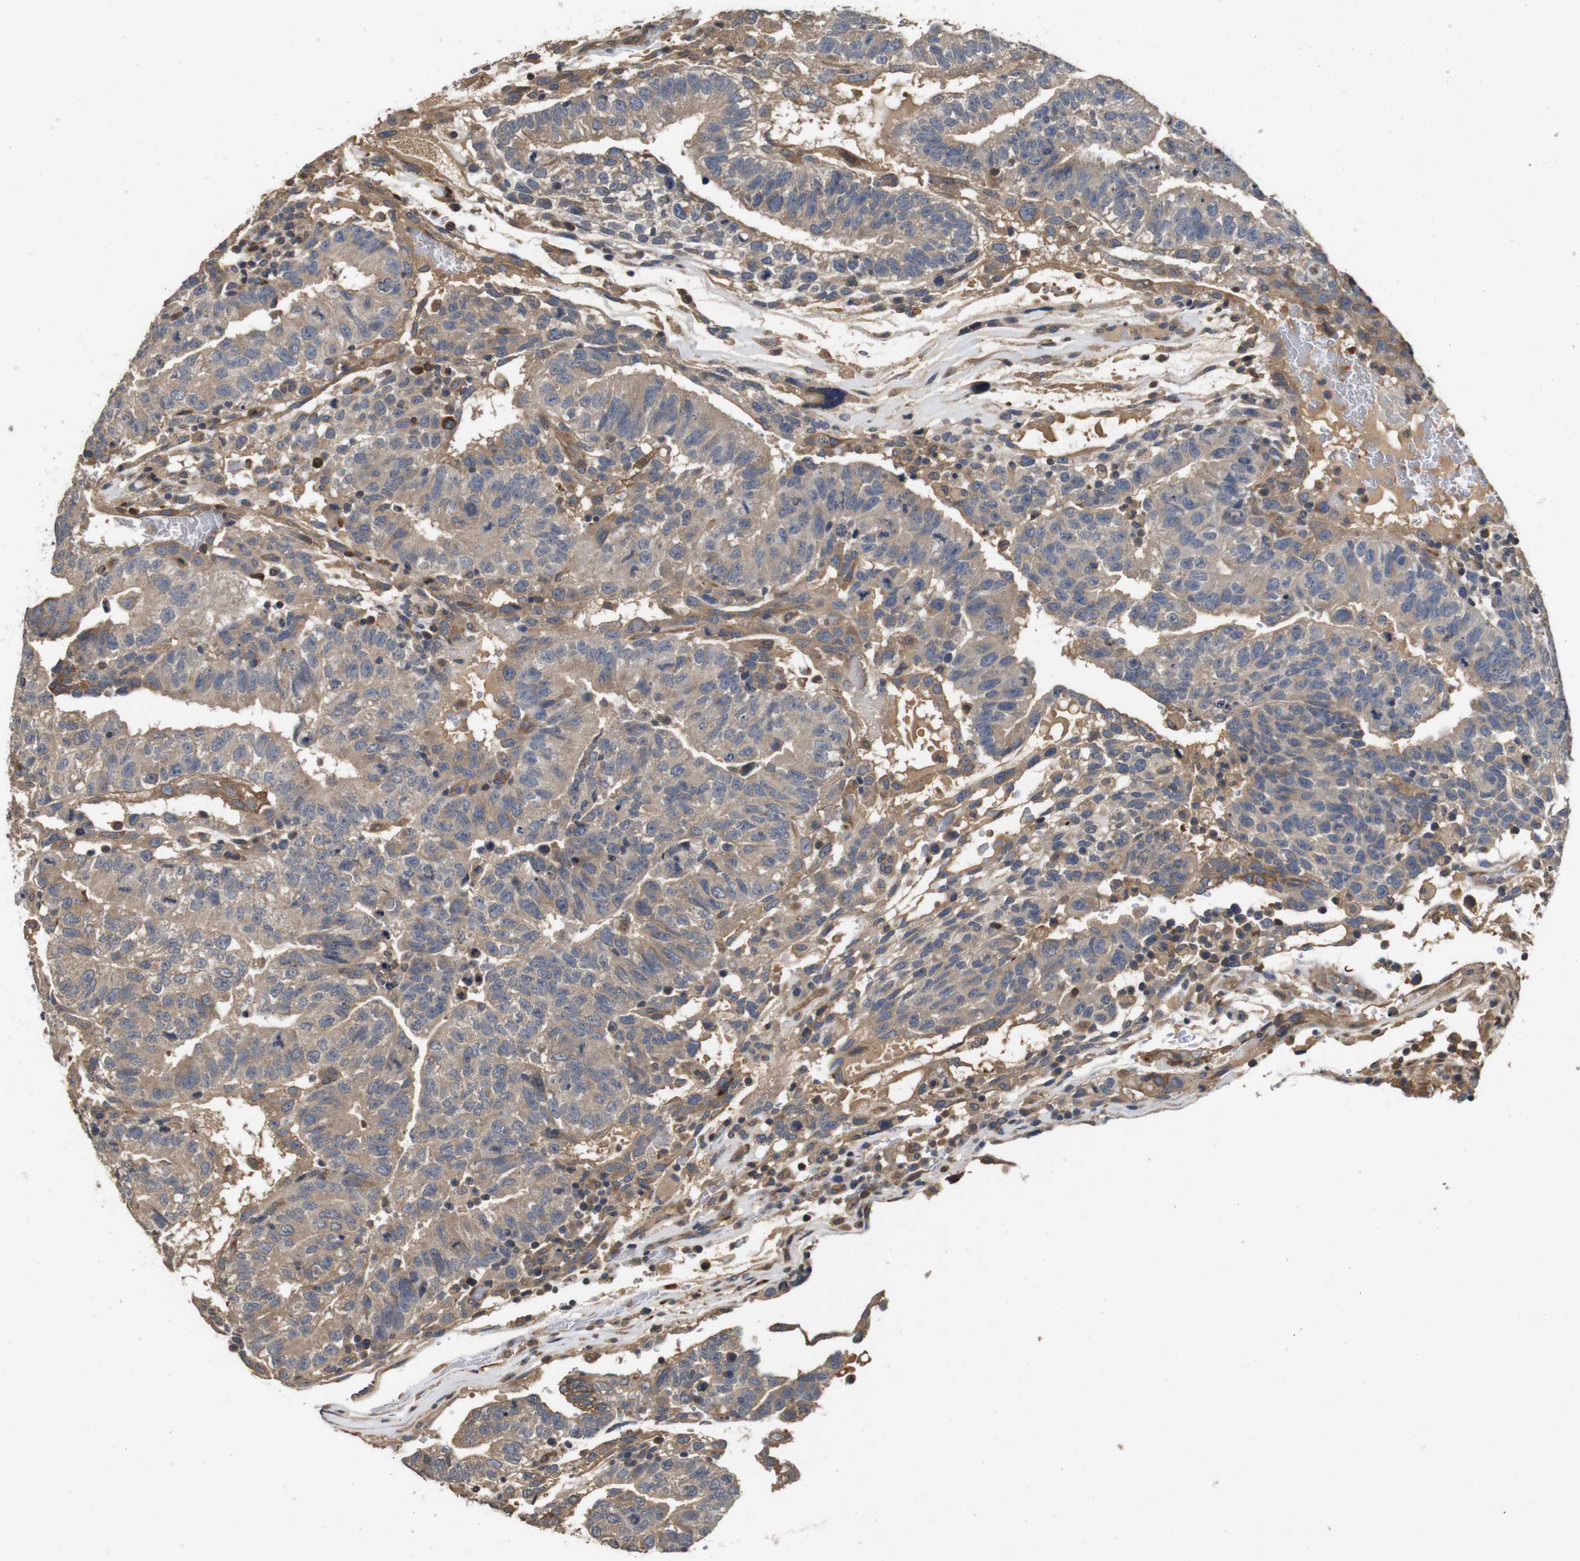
{"staining": {"intensity": "moderate", "quantity": ">75%", "location": "cytoplasmic/membranous"}, "tissue": "testis cancer", "cell_type": "Tumor cells", "image_type": "cancer", "snomed": [{"axis": "morphology", "description": "Seminoma, NOS"}, {"axis": "morphology", "description": "Carcinoma, Embryonal, NOS"}, {"axis": "topography", "description": "Testis"}], "caption": "Moderate cytoplasmic/membranous protein positivity is present in about >75% of tumor cells in embryonal carcinoma (testis).", "gene": "ARHGAP24", "patient": {"sex": "male", "age": 52}}